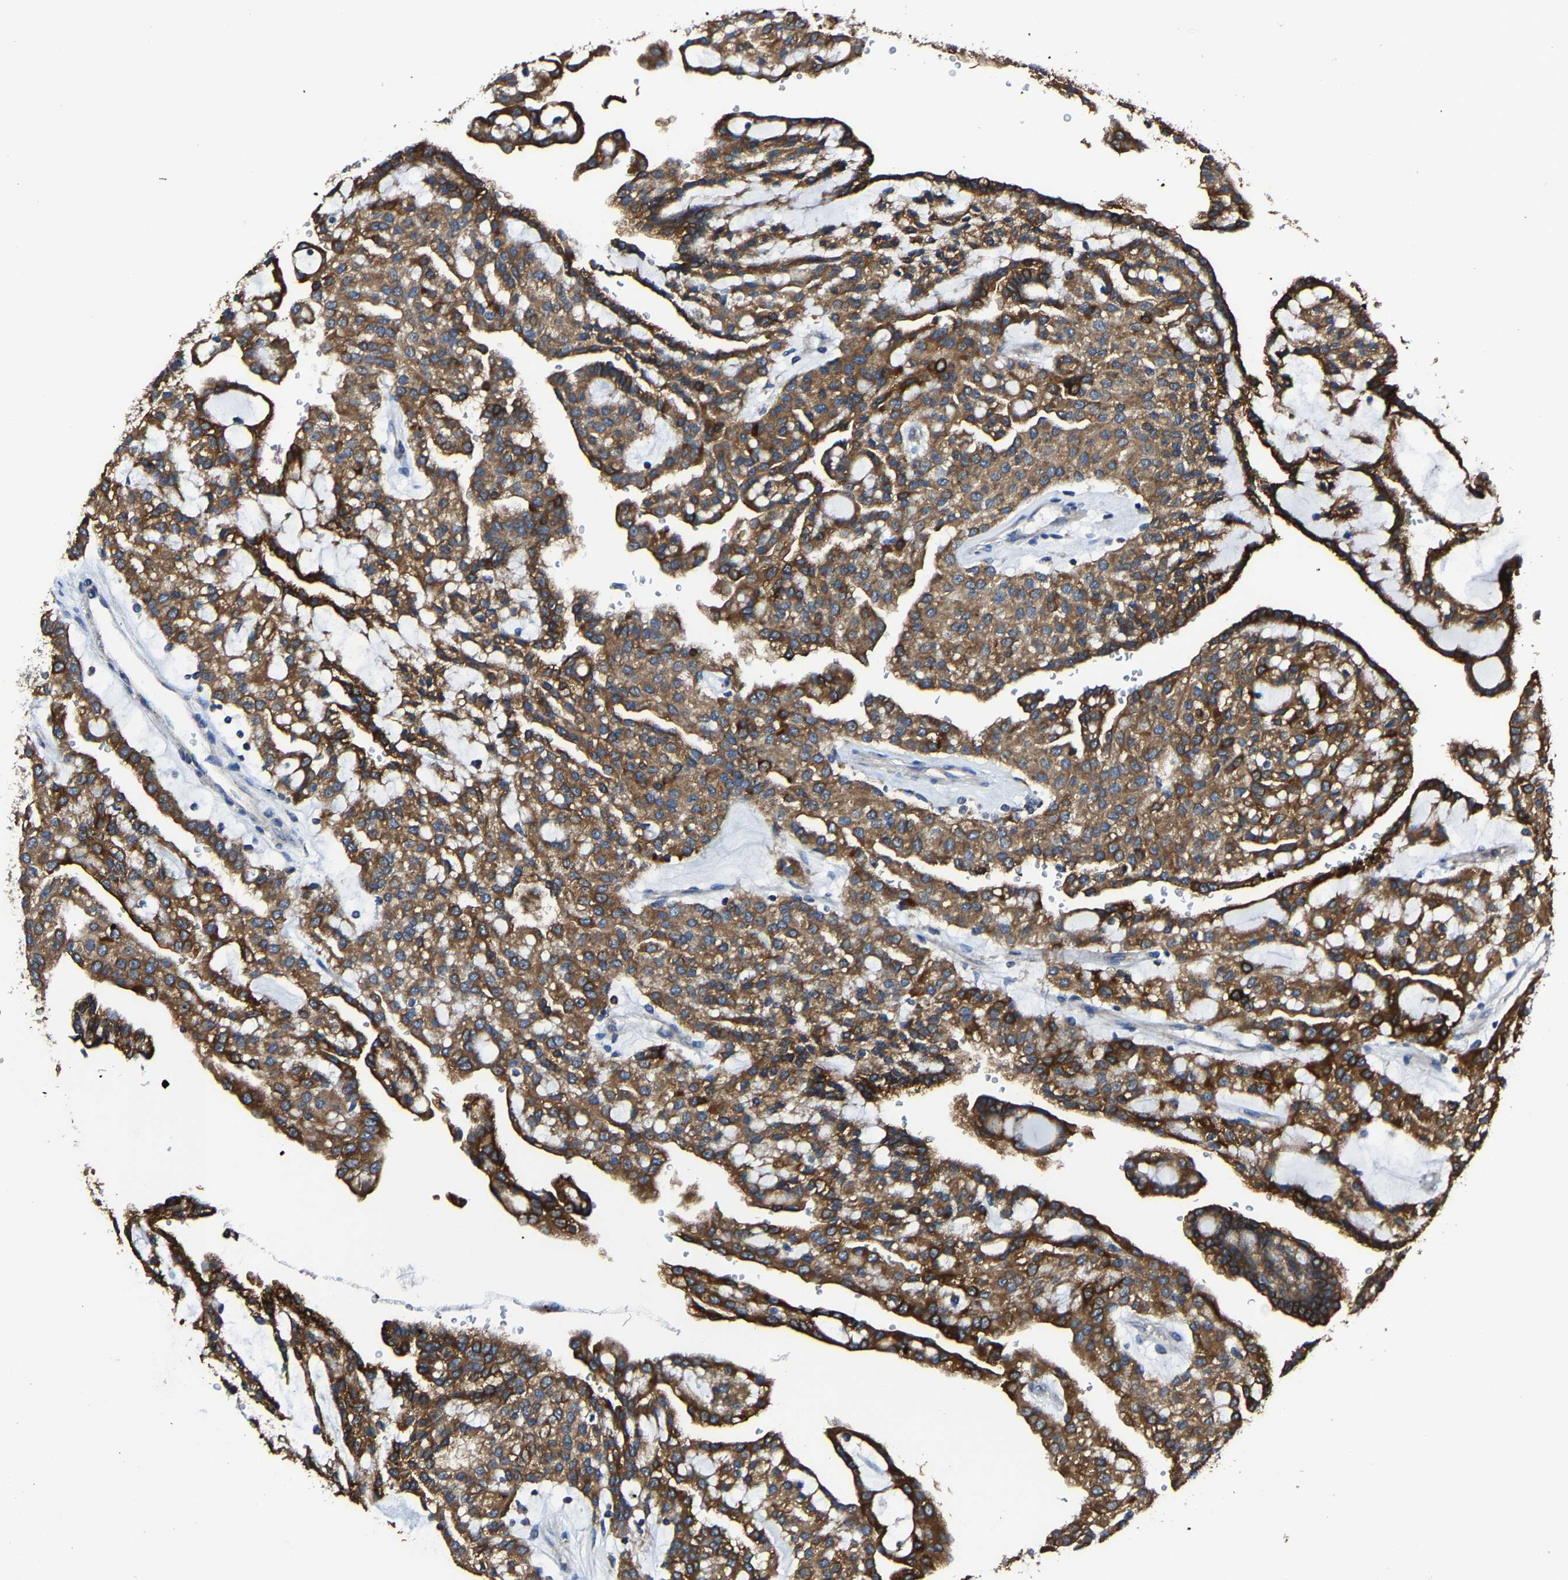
{"staining": {"intensity": "moderate", "quantity": ">75%", "location": "cytoplasmic/membranous"}, "tissue": "renal cancer", "cell_type": "Tumor cells", "image_type": "cancer", "snomed": [{"axis": "morphology", "description": "Adenocarcinoma, NOS"}, {"axis": "topography", "description": "Kidney"}], "caption": "There is medium levels of moderate cytoplasmic/membranous staining in tumor cells of renal adenocarcinoma, as demonstrated by immunohistochemical staining (brown color).", "gene": "AGK", "patient": {"sex": "male", "age": 63}}